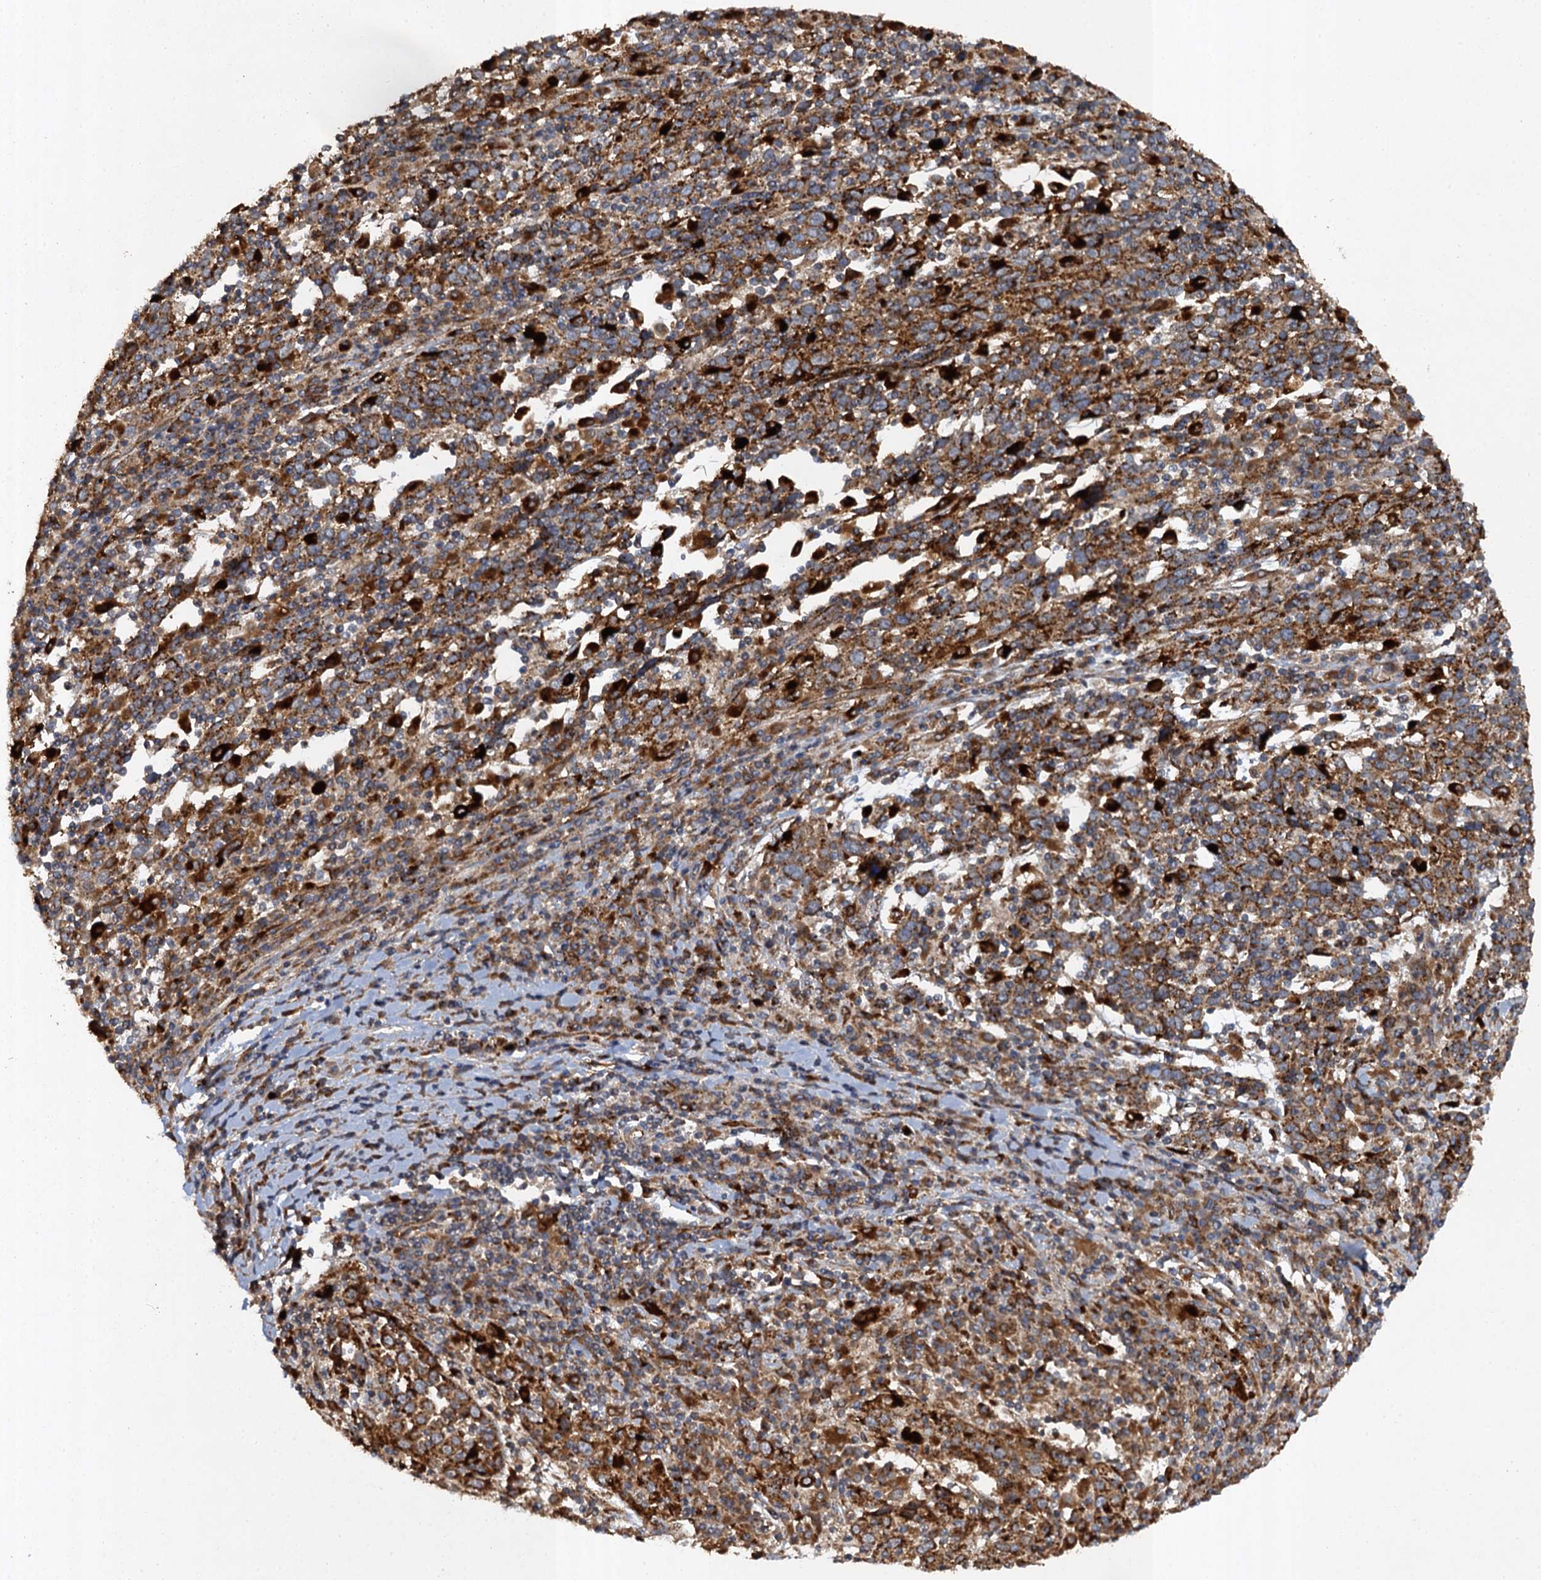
{"staining": {"intensity": "strong", "quantity": ">75%", "location": "cytoplasmic/membranous"}, "tissue": "cervical cancer", "cell_type": "Tumor cells", "image_type": "cancer", "snomed": [{"axis": "morphology", "description": "Squamous cell carcinoma, NOS"}, {"axis": "topography", "description": "Cervix"}], "caption": "Immunohistochemical staining of human cervical squamous cell carcinoma shows strong cytoplasmic/membranous protein staining in about >75% of tumor cells.", "gene": "GBA1", "patient": {"sex": "female", "age": 46}}